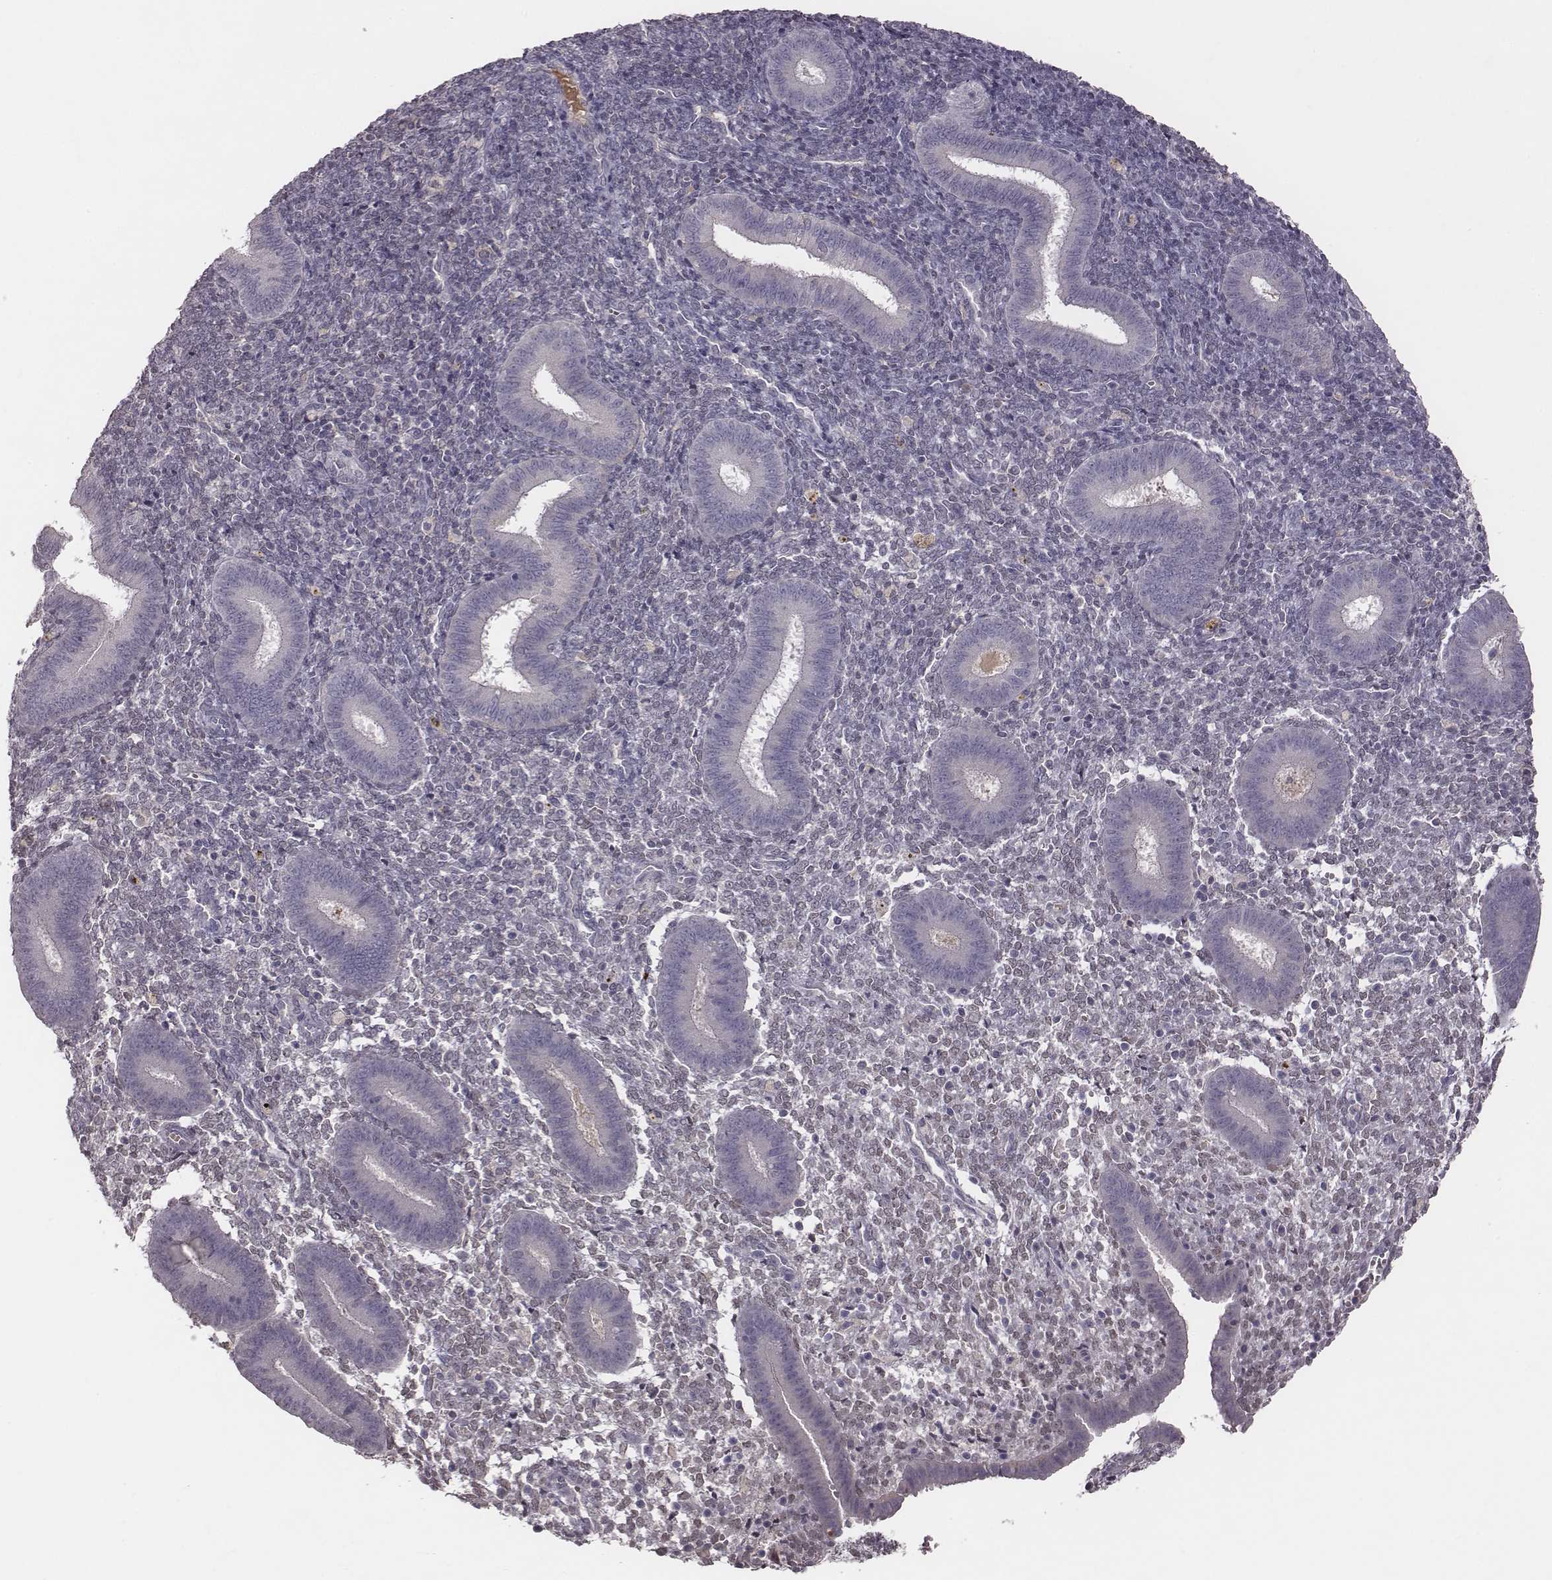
{"staining": {"intensity": "negative", "quantity": "none", "location": "none"}, "tissue": "endometrium", "cell_type": "Cells in endometrial stroma", "image_type": "normal", "snomed": [{"axis": "morphology", "description": "Normal tissue, NOS"}, {"axis": "topography", "description": "Endometrium"}], "caption": "The histopathology image shows no staining of cells in endometrial stroma in normal endometrium.", "gene": "SLC22A6", "patient": {"sex": "female", "age": 25}}